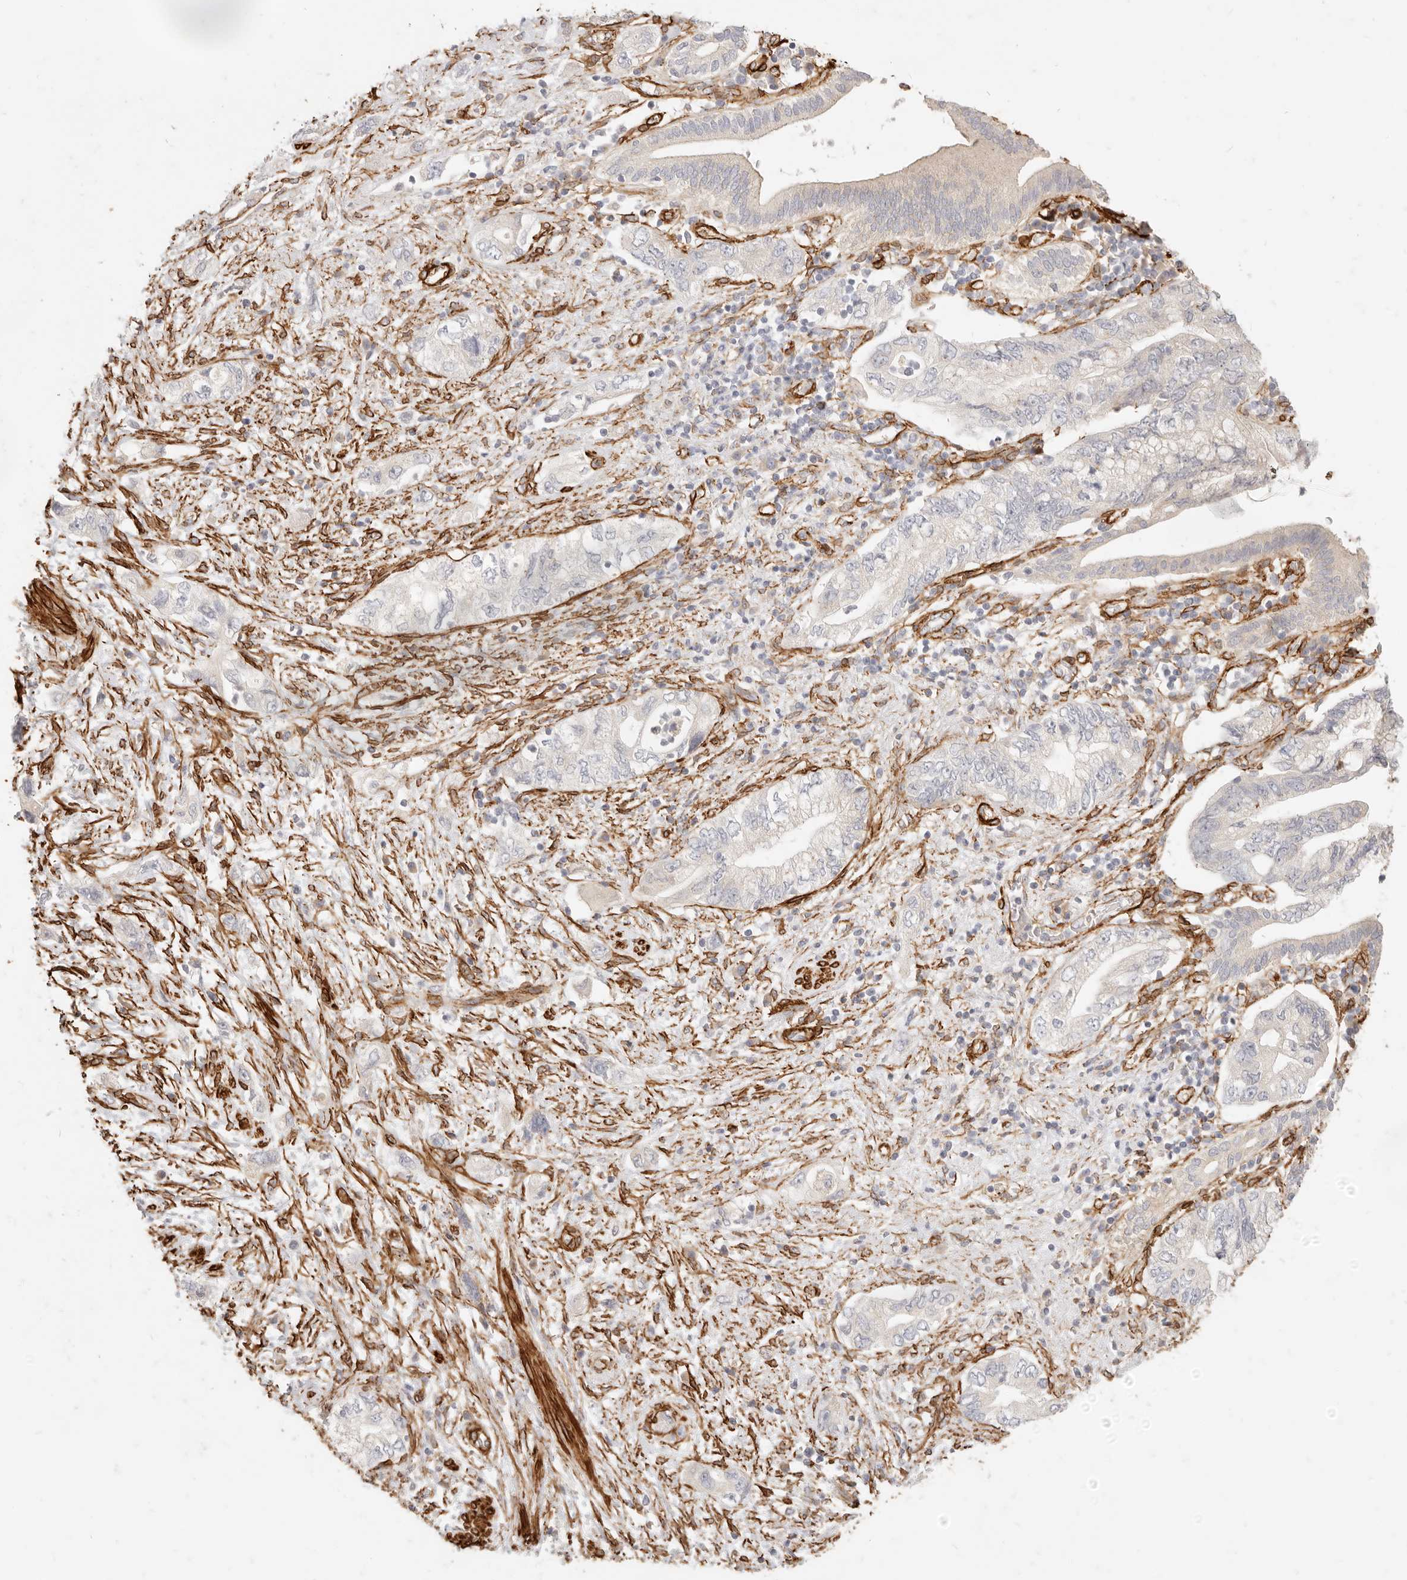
{"staining": {"intensity": "negative", "quantity": "none", "location": "none"}, "tissue": "pancreatic cancer", "cell_type": "Tumor cells", "image_type": "cancer", "snomed": [{"axis": "morphology", "description": "Adenocarcinoma, NOS"}, {"axis": "topography", "description": "Pancreas"}], "caption": "Photomicrograph shows no significant protein expression in tumor cells of pancreatic cancer (adenocarcinoma). (DAB (3,3'-diaminobenzidine) immunohistochemistry (IHC) with hematoxylin counter stain).", "gene": "TMTC2", "patient": {"sex": "female", "age": 73}}